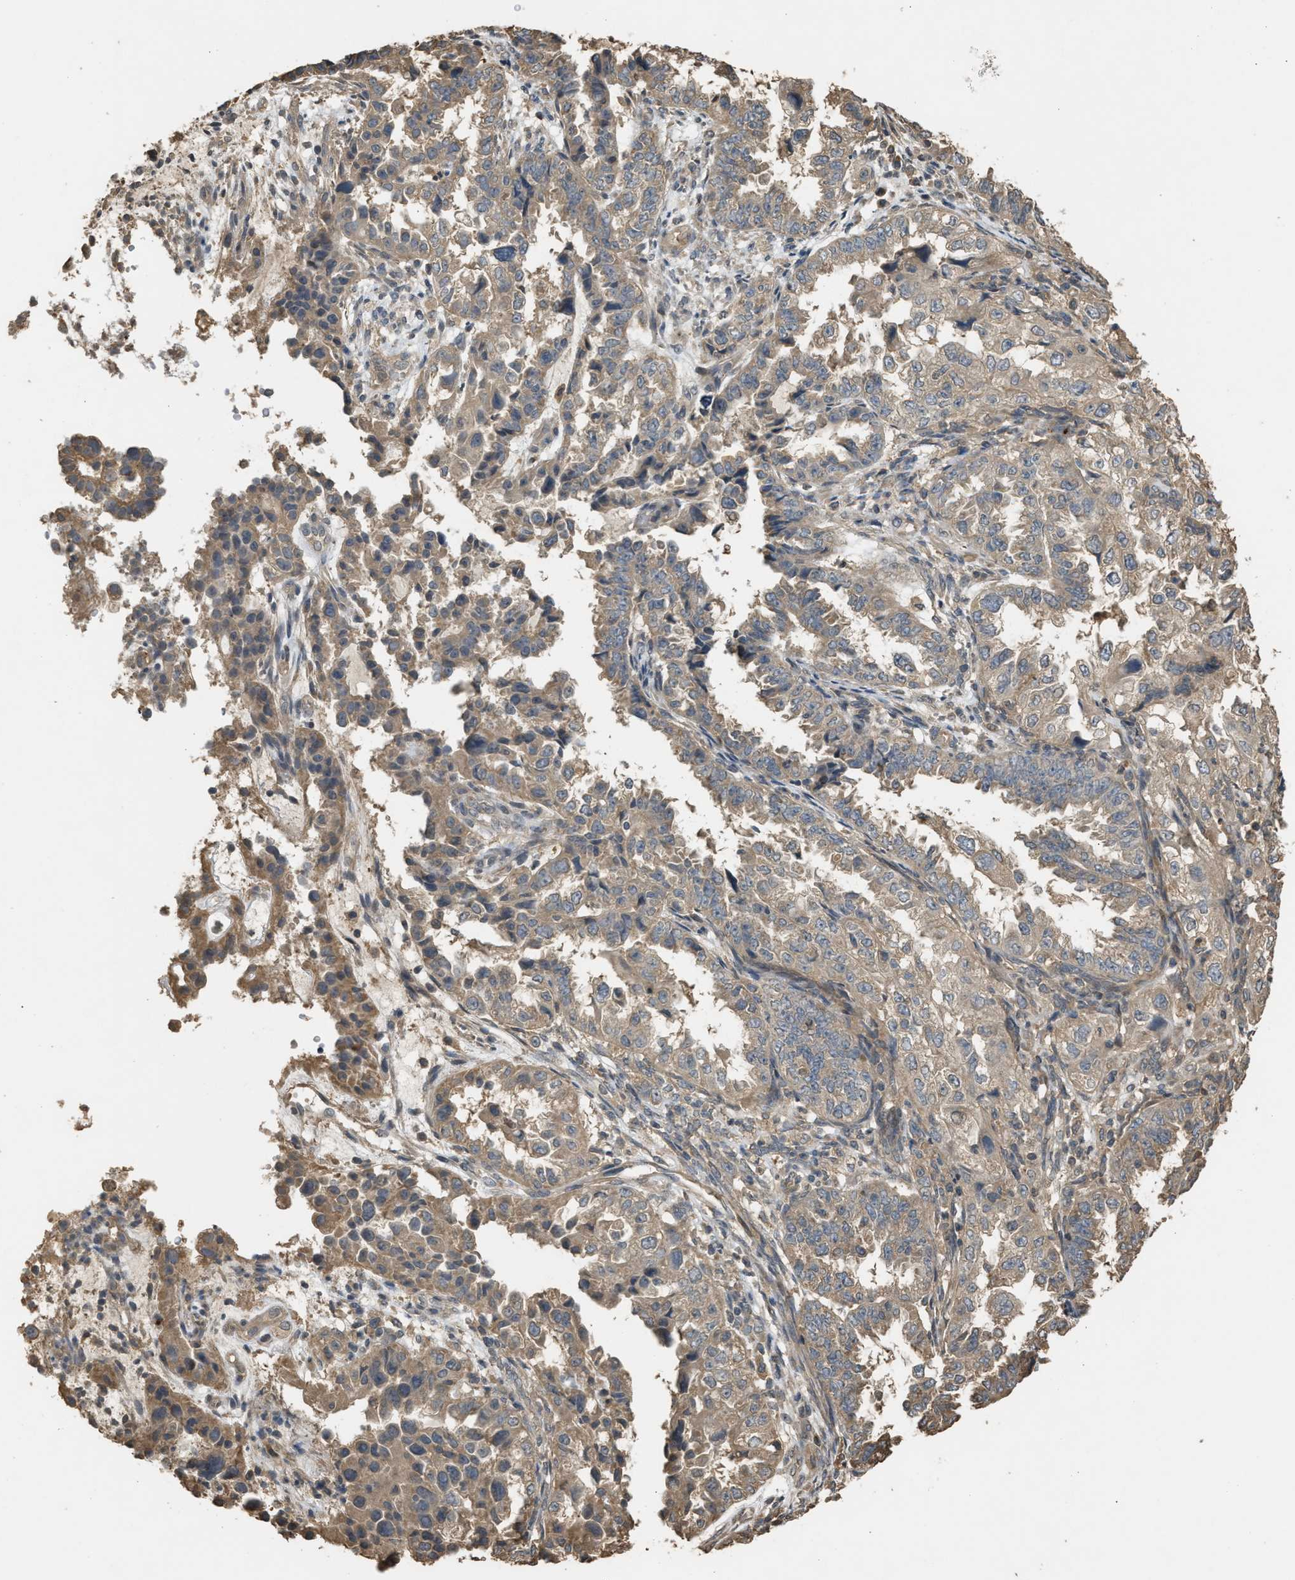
{"staining": {"intensity": "weak", "quantity": ">75%", "location": "cytoplasmic/membranous"}, "tissue": "endometrial cancer", "cell_type": "Tumor cells", "image_type": "cancer", "snomed": [{"axis": "morphology", "description": "Adenocarcinoma, NOS"}, {"axis": "topography", "description": "Endometrium"}], "caption": "Protein expression analysis of human adenocarcinoma (endometrial) reveals weak cytoplasmic/membranous expression in approximately >75% of tumor cells.", "gene": "ARHGDIA", "patient": {"sex": "female", "age": 85}}